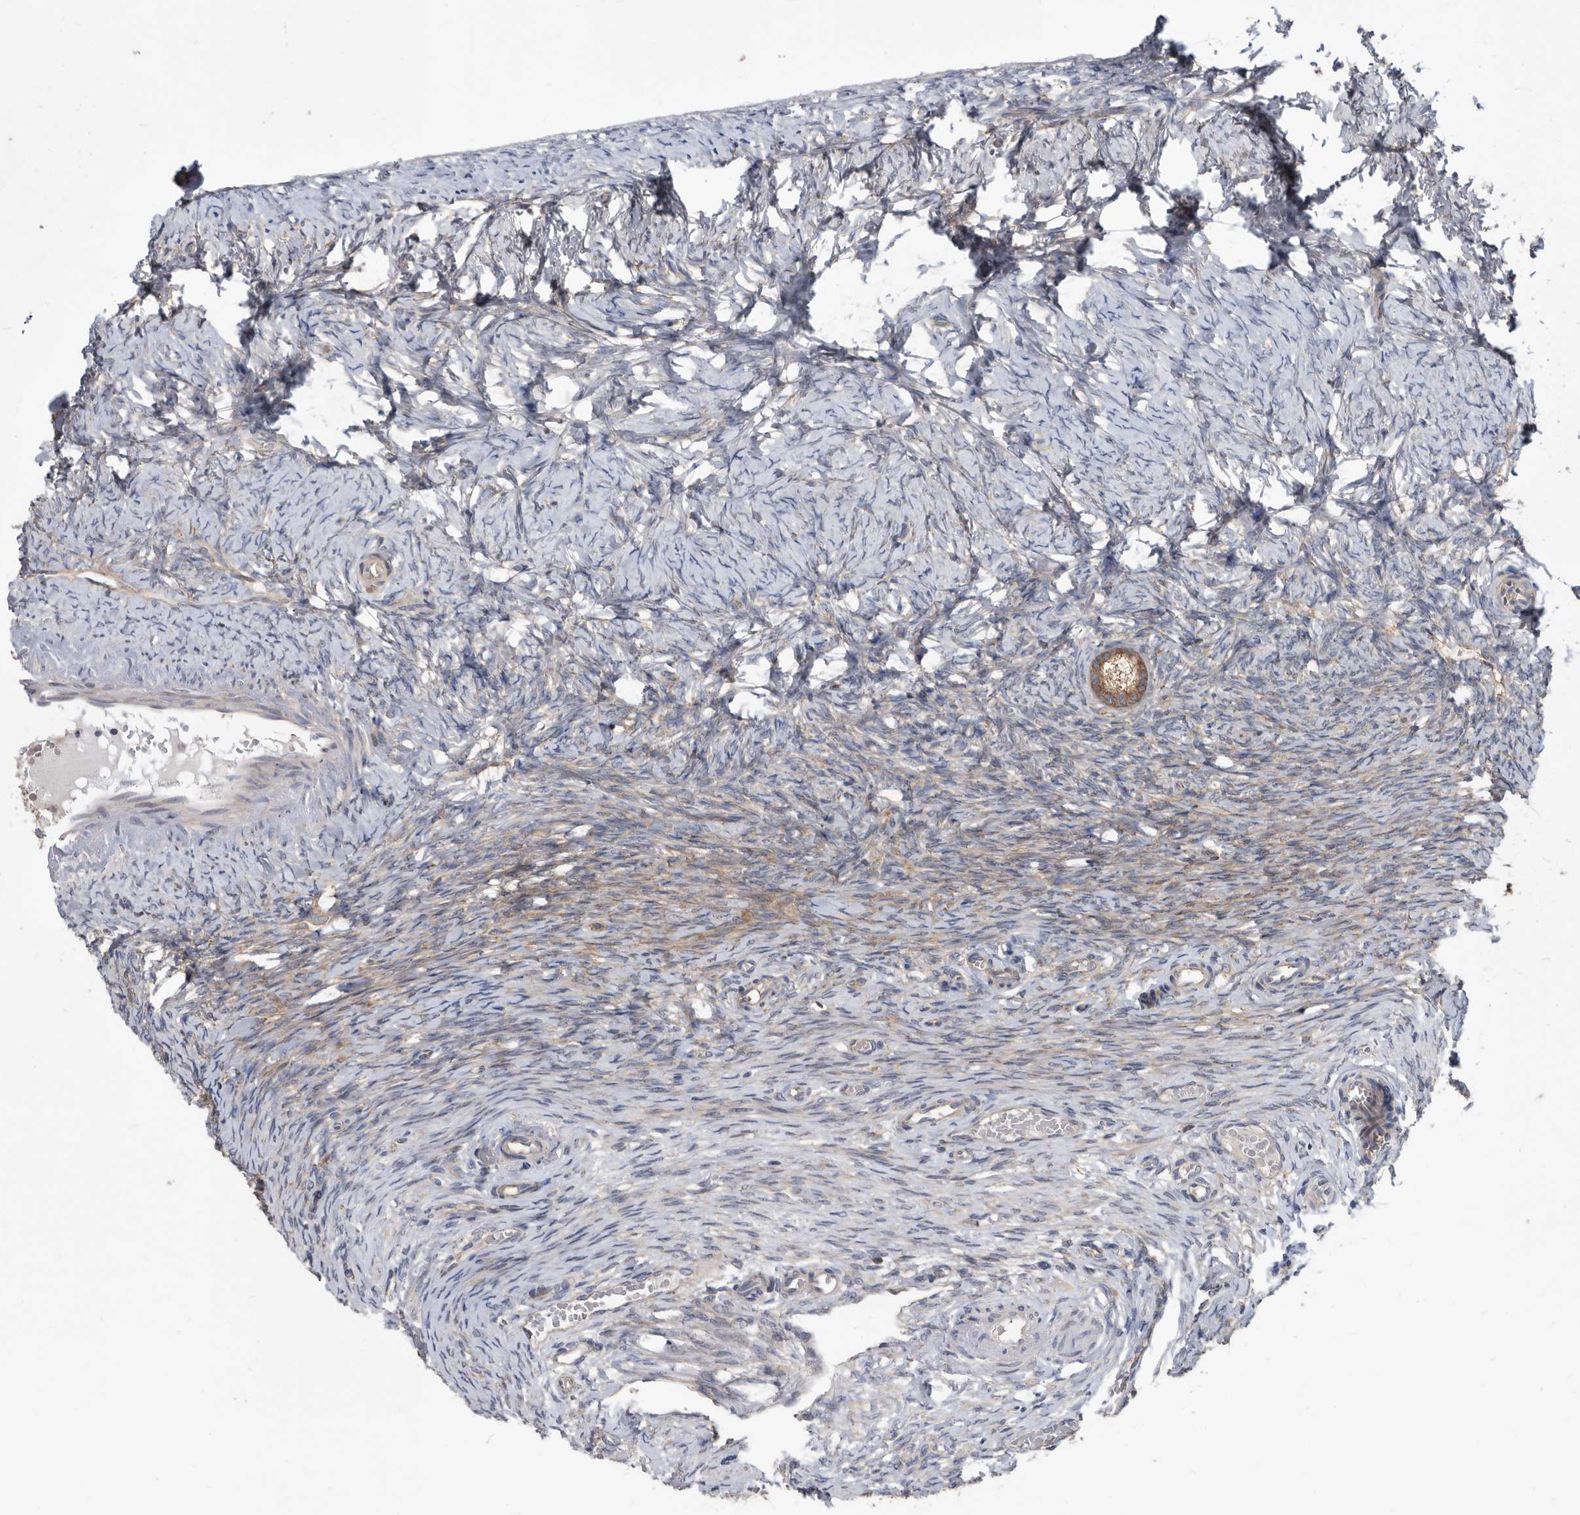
{"staining": {"intensity": "moderate", "quantity": ">75%", "location": "cytoplasmic/membranous"}, "tissue": "ovary", "cell_type": "Follicle cells", "image_type": "normal", "snomed": [{"axis": "morphology", "description": "Adenocarcinoma, NOS"}, {"axis": "topography", "description": "Endometrium"}], "caption": "Follicle cells exhibit medium levels of moderate cytoplasmic/membranous positivity in about >75% of cells in normal human ovary.", "gene": "APEH", "patient": {"sex": "female", "age": 32}}